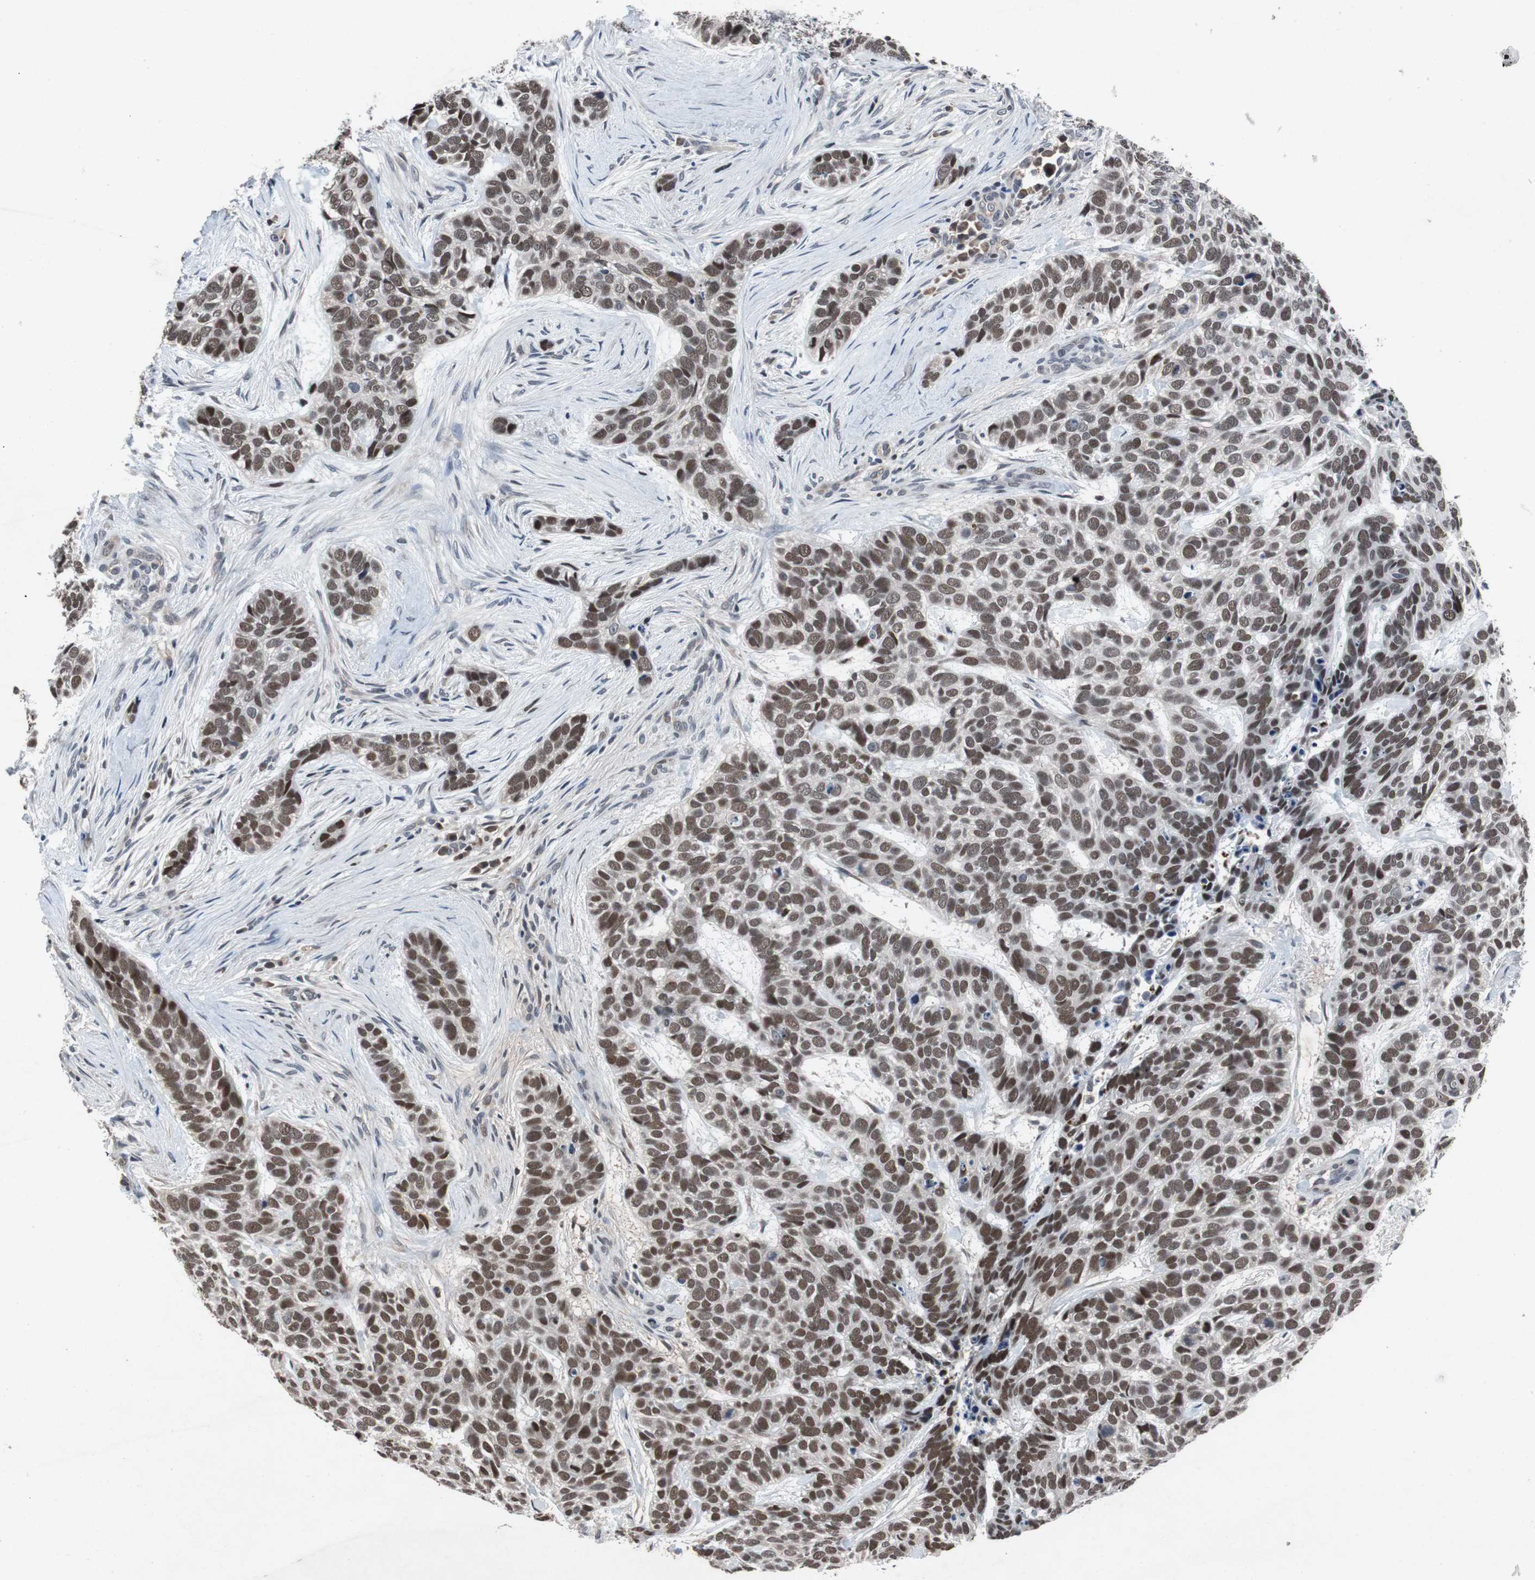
{"staining": {"intensity": "strong", "quantity": ">75%", "location": "nuclear"}, "tissue": "skin cancer", "cell_type": "Tumor cells", "image_type": "cancer", "snomed": [{"axis": "morphology", "description": "Basal cell carcinoma"}, {"axis": "topography", "description": "Skin"}], "caption": "This is a histology image of immunohistochemistry staining of skin cancer, which shows strong expression in the nuclear of tumor cells.", "gene": "TP63", "patient": {"sex": "male", "age": 87}}